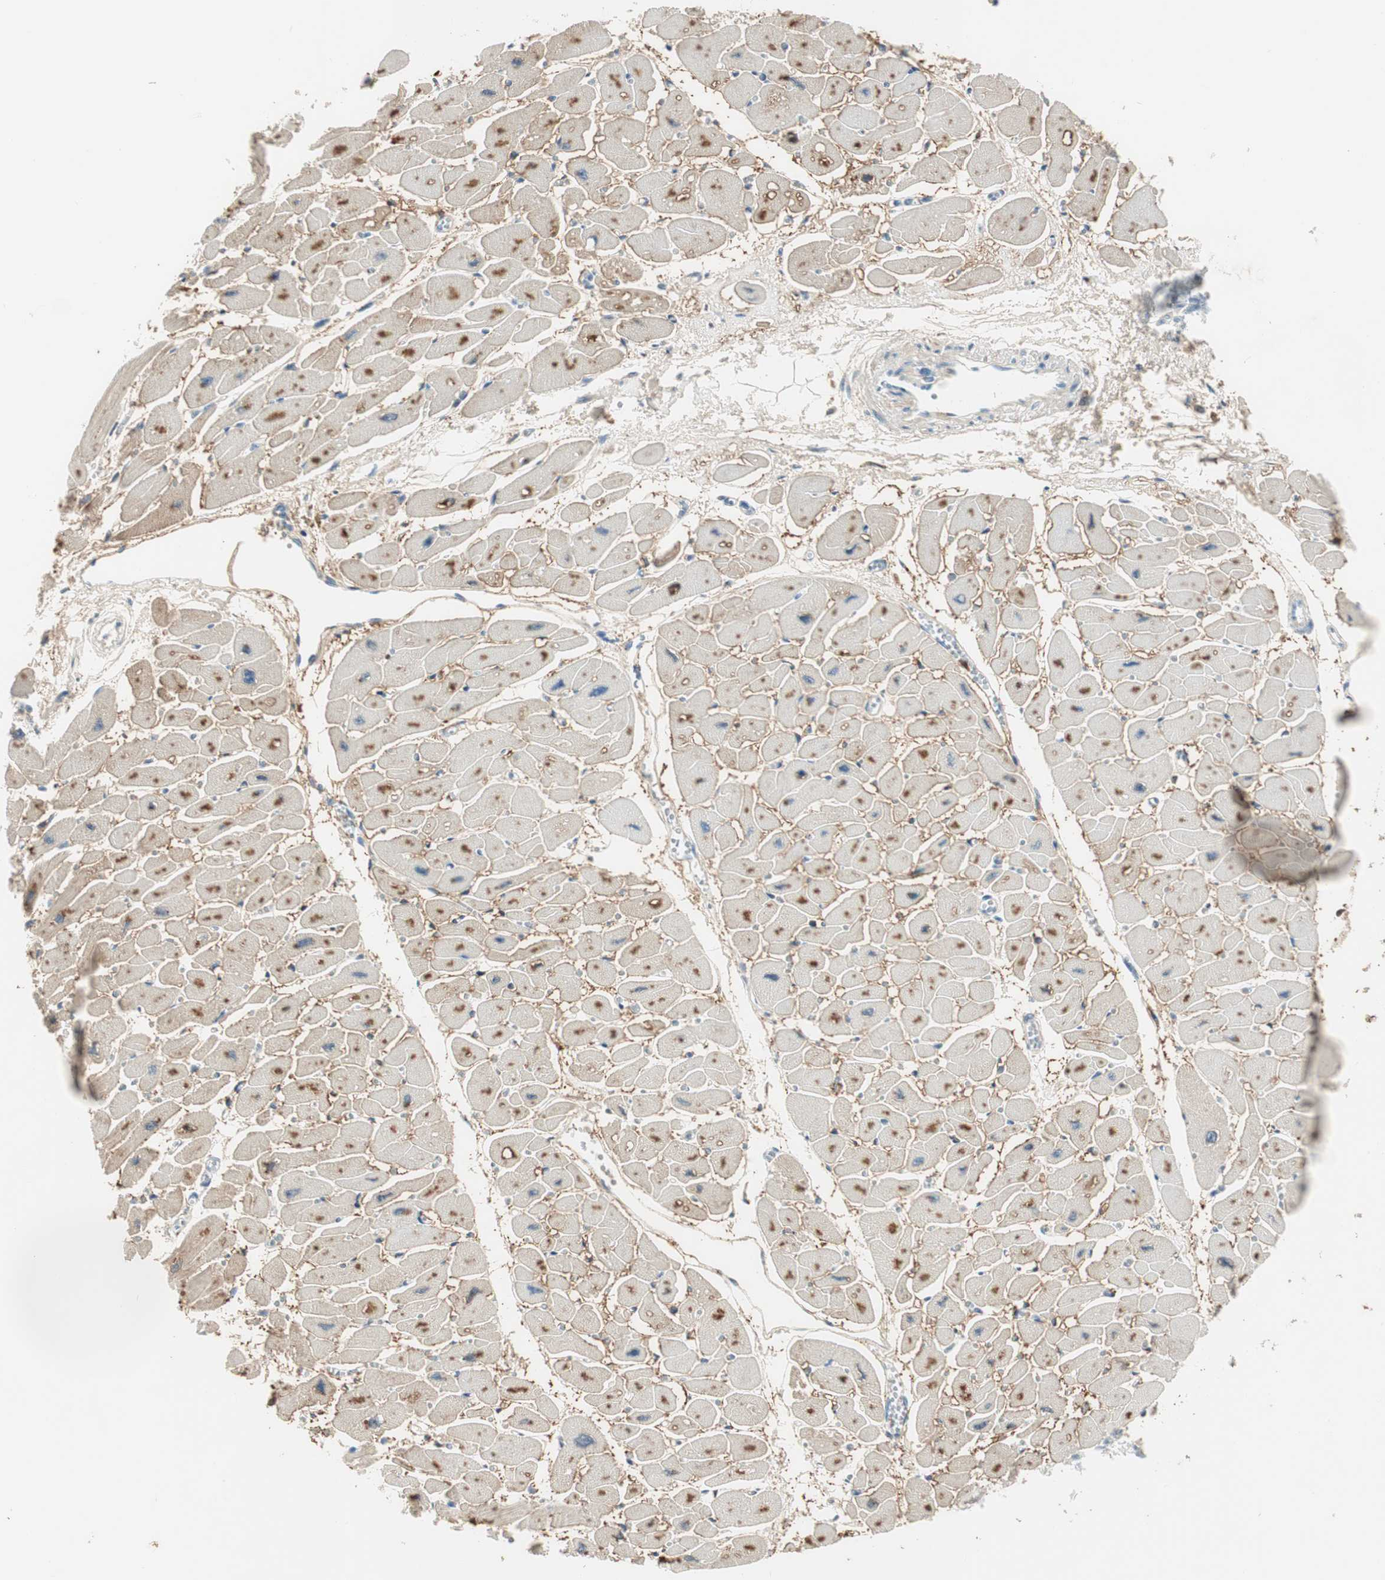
{"staining": {"intensity": "moderate", "quantity": "<25%", "location": "cytoplasmic/membranous"}, "tissue": "heart muscle", "cell_type": "Cardiomyocytes", "image_type": "normal", "snomed": [{"axis": "morphology", "description": "Normal tissue, NOS"}, {"axis": "topography", "description": "Heart"}], "caption": "Immunohistochemistry image of unremarkable heart muscle: heart muscle stained using immunohistochemistry (IHC) exhibits low levels of moderate protein expression localized specifically in the cytoplasmic/membranous of cardiomyocytes, appearing as a cytoplasmic/membranous brown color.", "gene": "COTL1", "patient": {"sex": "female", "age": 54}}